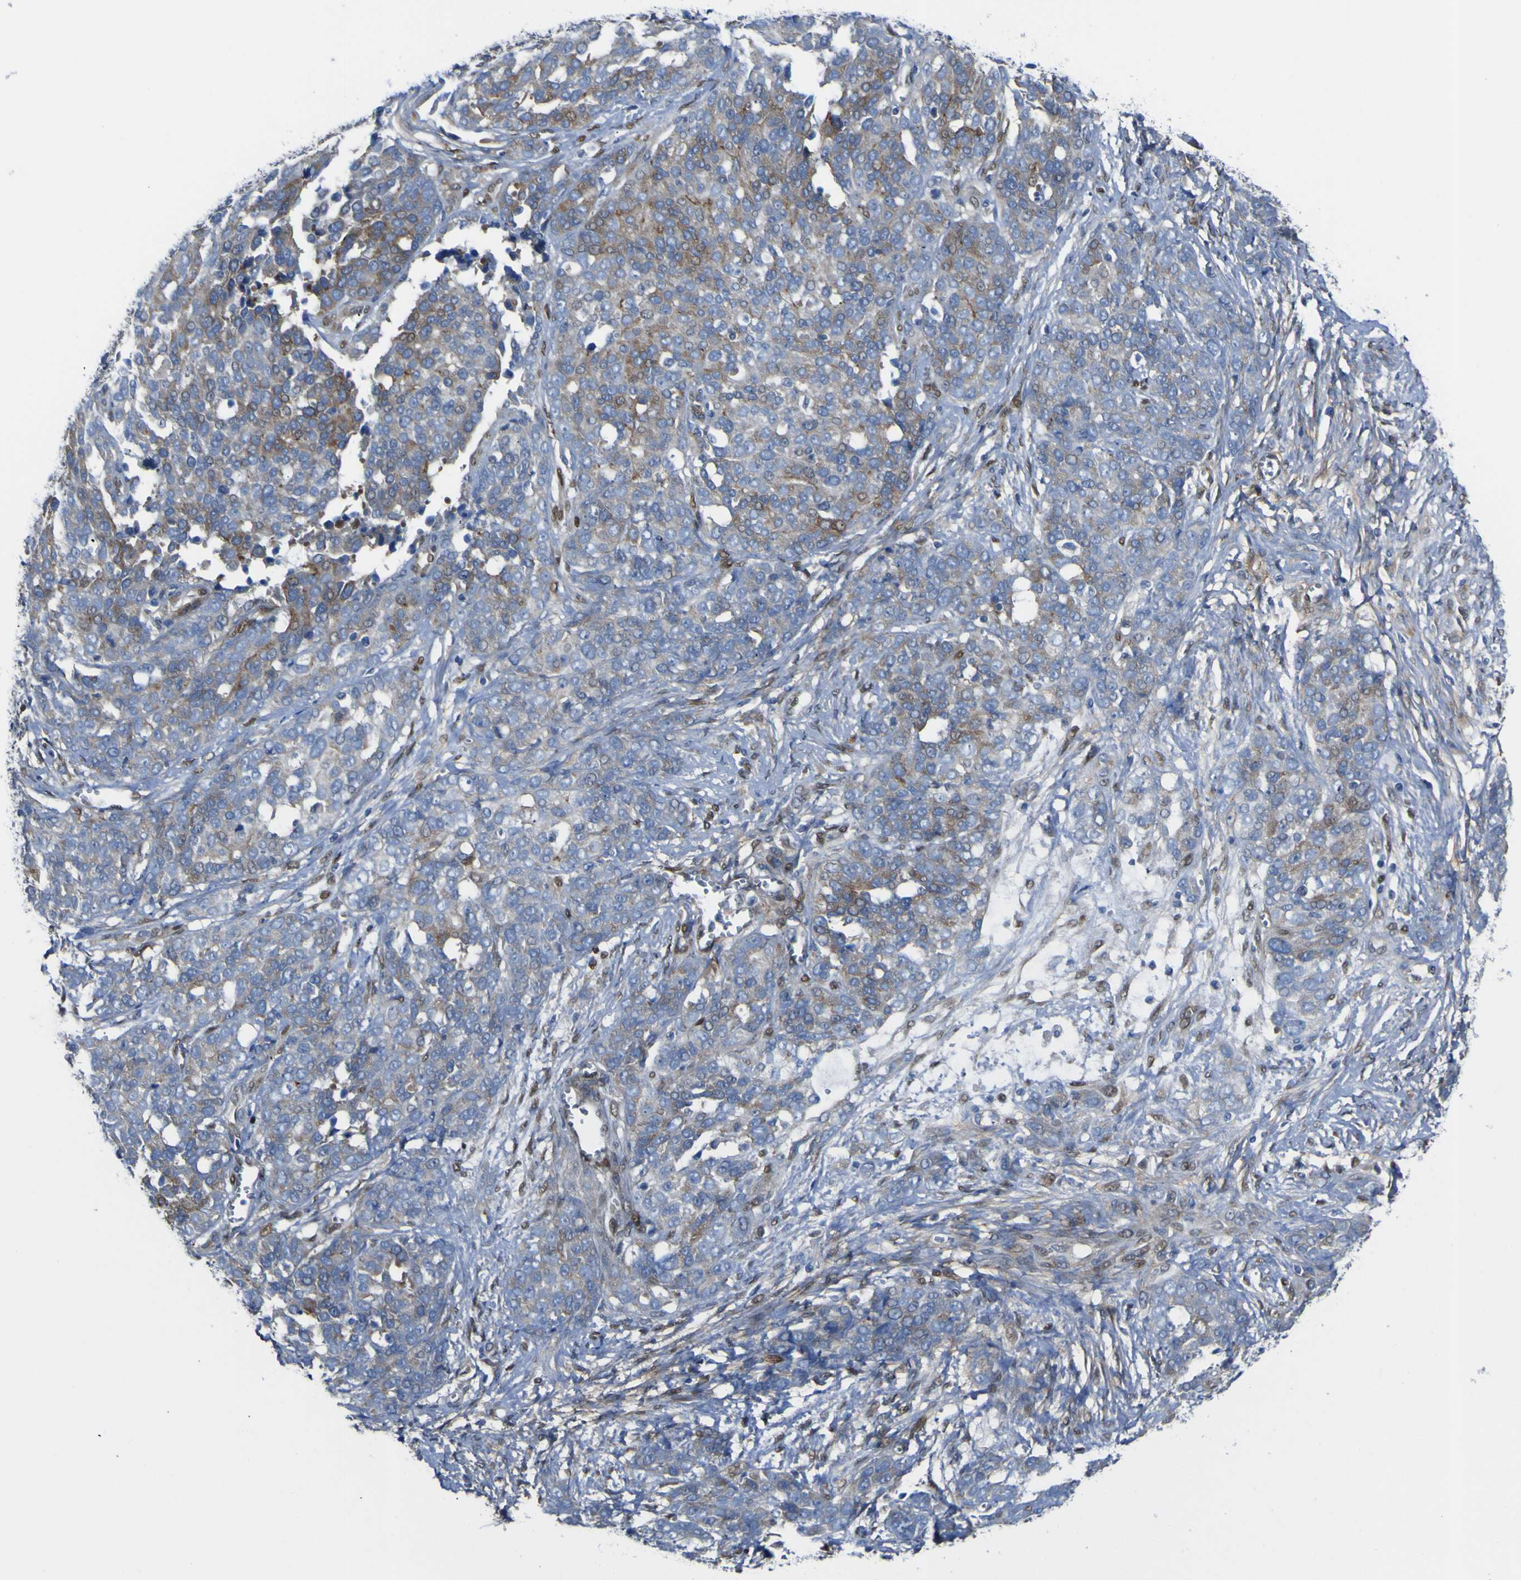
{"staining": {"intensity": "moderate", "quantity": "25%-75%", "location": "cytoplasmic/membranous"}, "tissue": "ovarian cancer", "cell_type": "Tumor cells", "image_type": "cancer", "snomed": [{"axis": "morphology", "description": "Cystadenocarcinoma, serous, NOS"}, {"axis": "topography", "description": "Ovary"}], "caption": "Tumor cells display medium levels of moderate cytoplasmic/membranous positivity in about 25%-75% of cells in human ovarian serous cystadenocarcinoma. The protein is shown in brown color, while the nuclei are stained blue.", "gene": "LRRN1", "patient": {"sex": "female", "age": 44}}